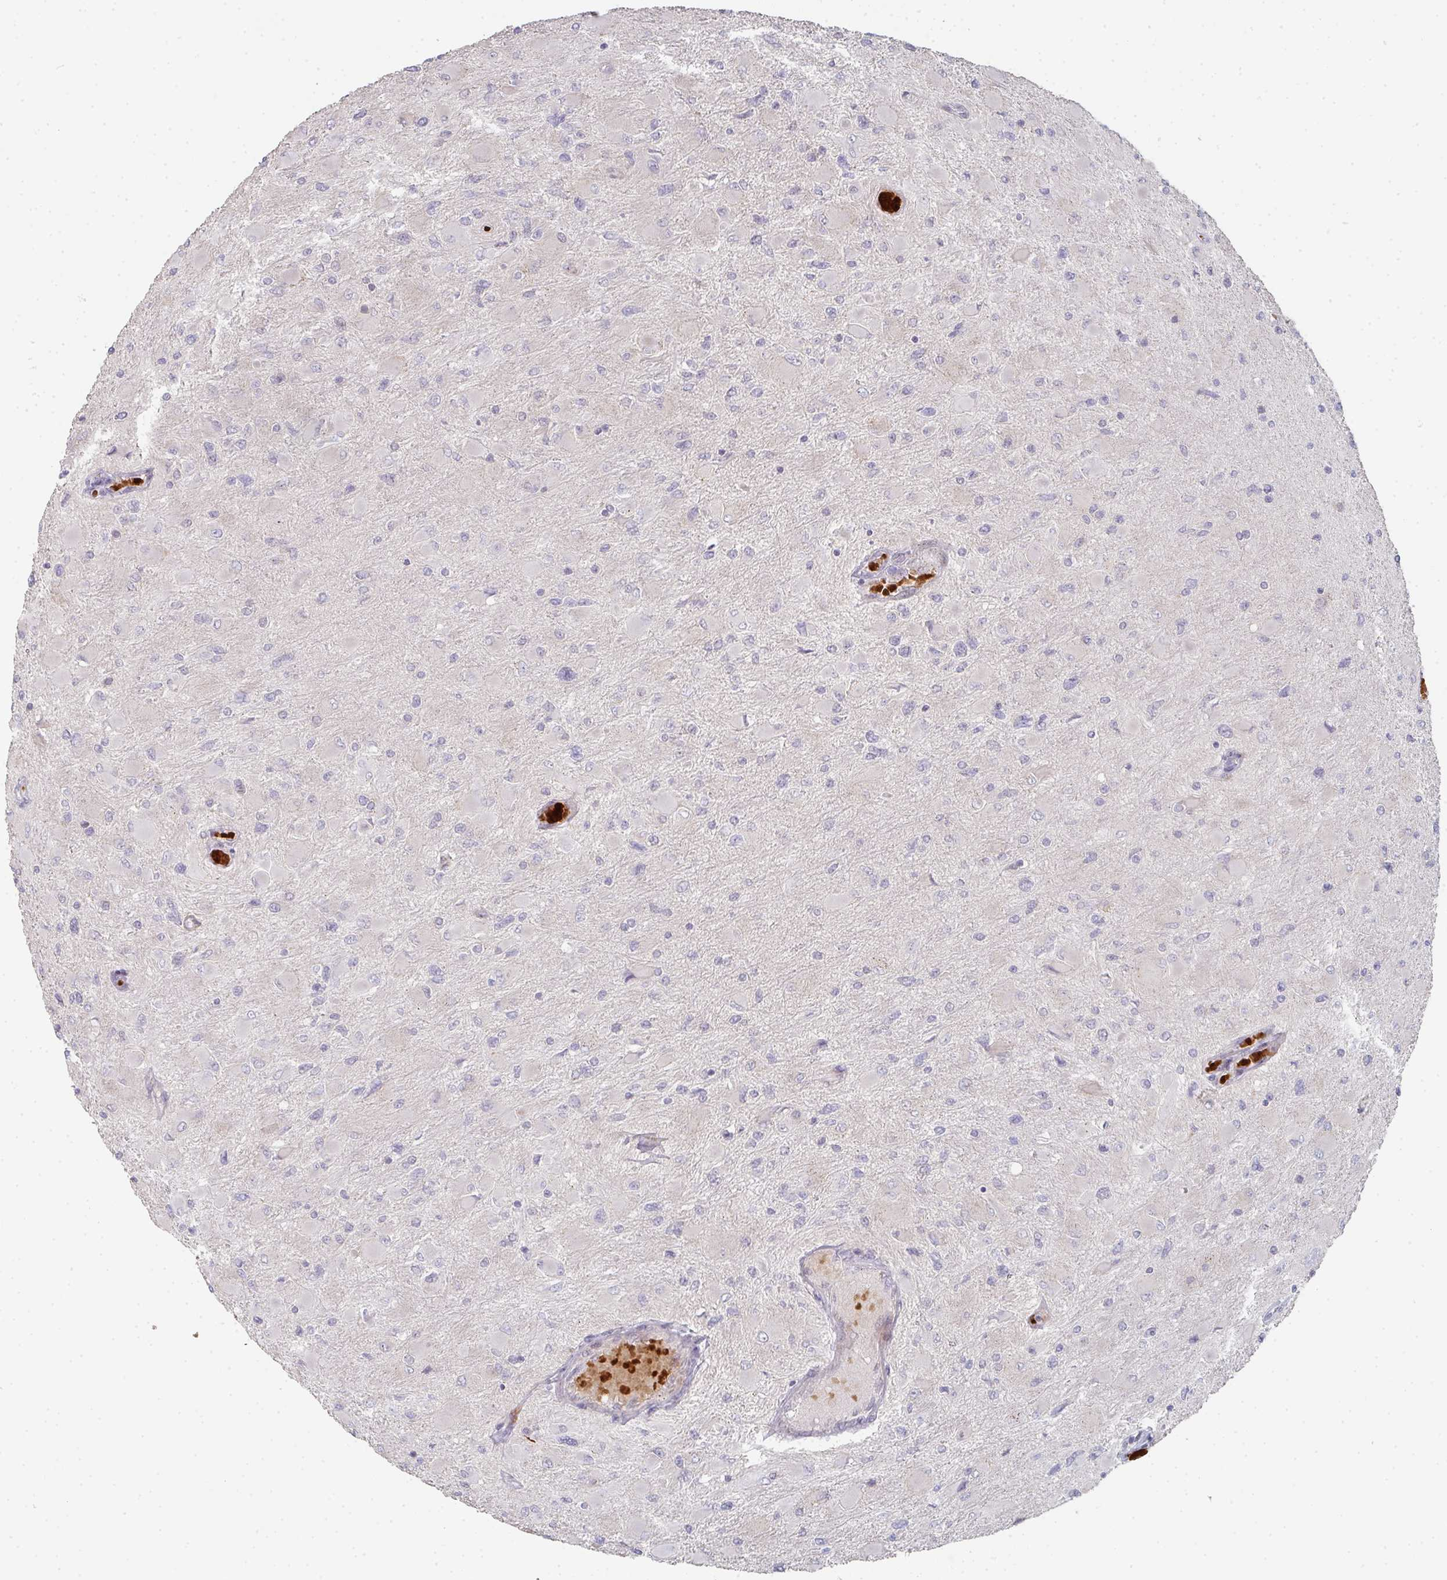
{"staining": {"intensity": "negative", "quantity": "none", "location": "none"}, "tissue": "glioma", "cell_type": "Tumor cells", "image_type": "cancer", "snomed": [{"axis": "morphology", "description": "Glioma, malignant, High grade"}, {"axis": "topography", "description": "Cerebral cortex"}], "caption": "Tumor cells are negative for brown protein staining in glioma. (DAB (3,3'-diaminobenzidine) immunohistochemistry (IHC), high magnification).", "gene": "ZNF526", "patient": {"sex": "female", "age": 36}}